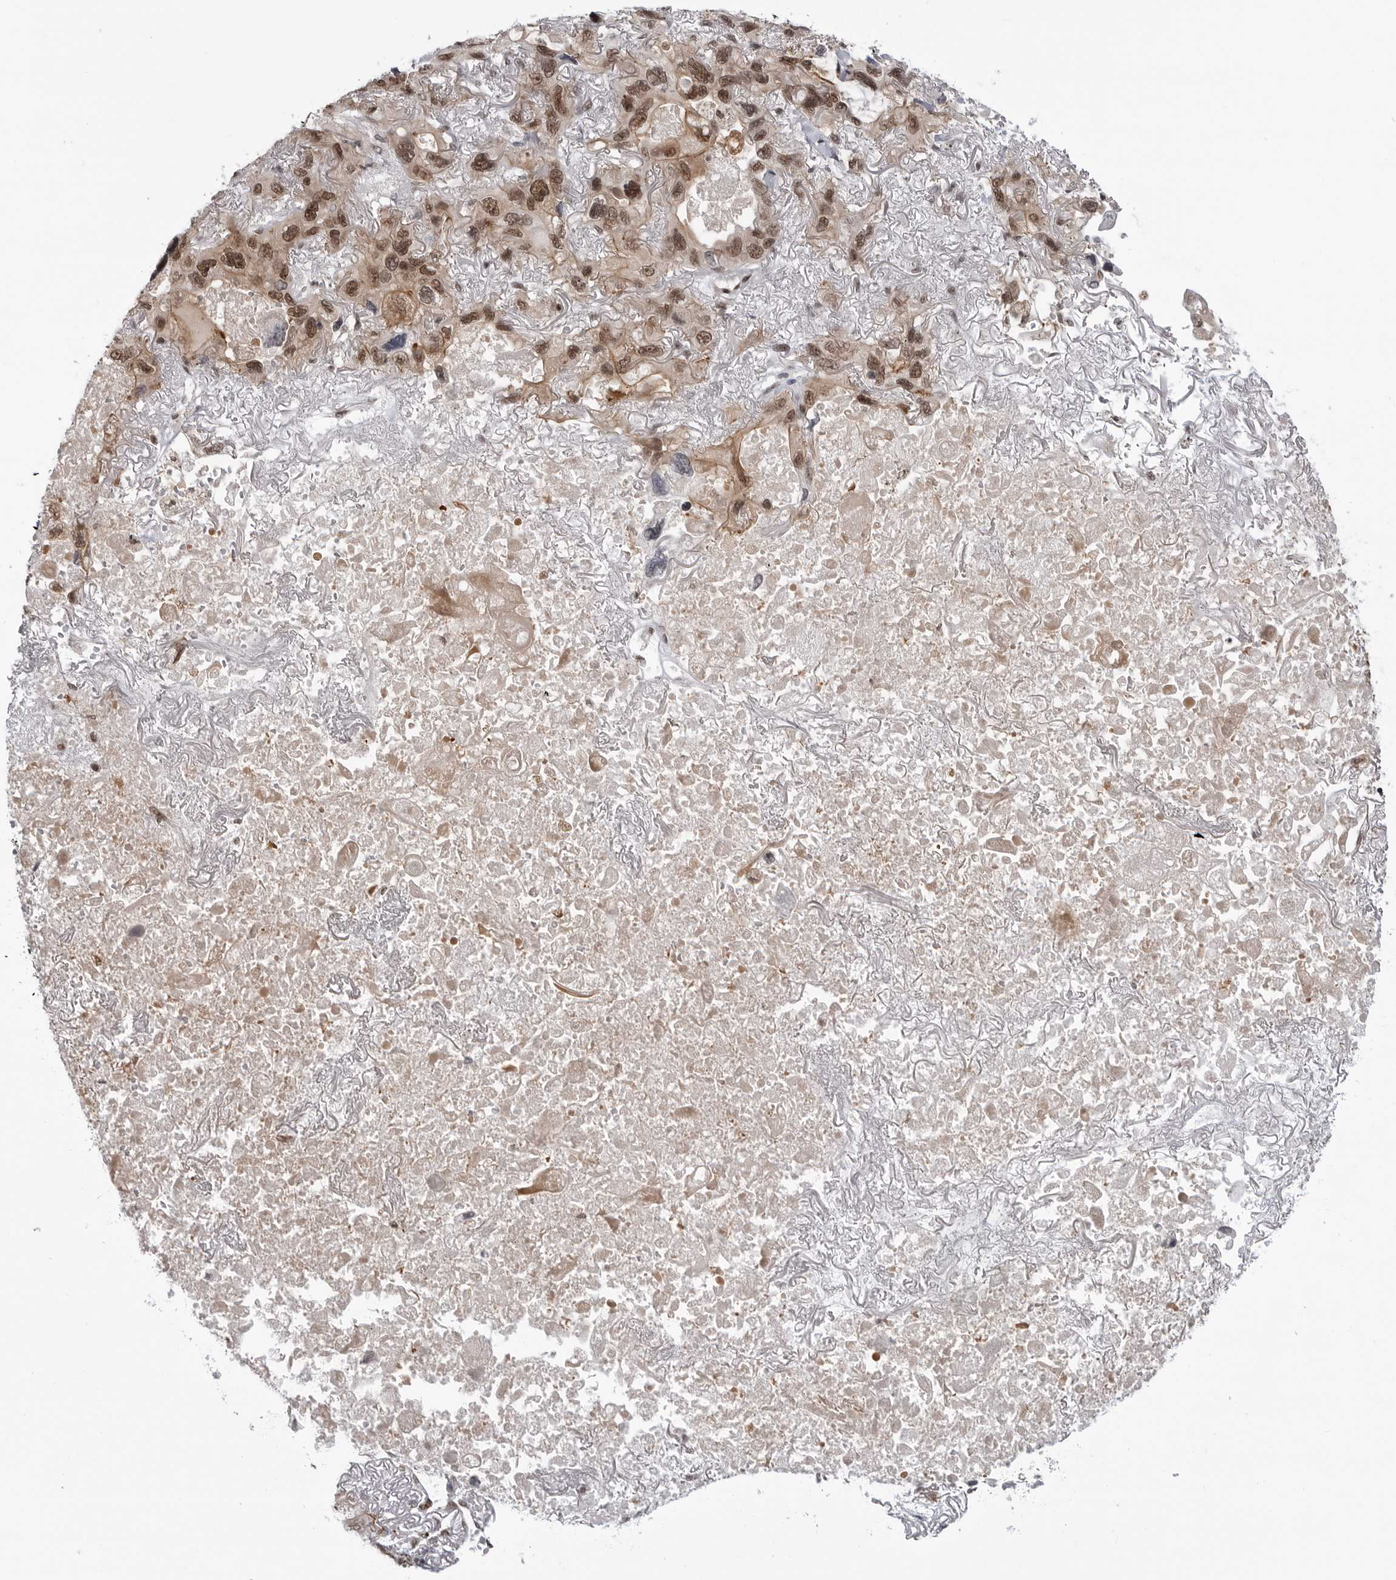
{"staining": {"intensity": "moderate", "quantity": ">75%", "location": "cytoplasmic/membranous,nuclear"}, "tissue": "lung cancer", "cell_type": "Tumor cells", "image_type": "cancer", "snomed": [{"axis": "morphology", "description": "Squamous cell carcinoma, NOS"}, {"axis": "topography", "description": "Lung"}], "caption": "Immunohistochemistry (IHC) of lung cancer (squamous cell carcinoma) exhibits medium levels of moderate cytoplasmic/membranous and nuclear expression in approximately >75% of tumor cells. The protein of interest is stained brown, and the nuclei are stained in blue (DAB (3,3'-diaminobenzidine) IHC with brightfield microscopy, high magnification).", "gene": "TRIM66", "patient": {"sex": "female", "age": 73}}